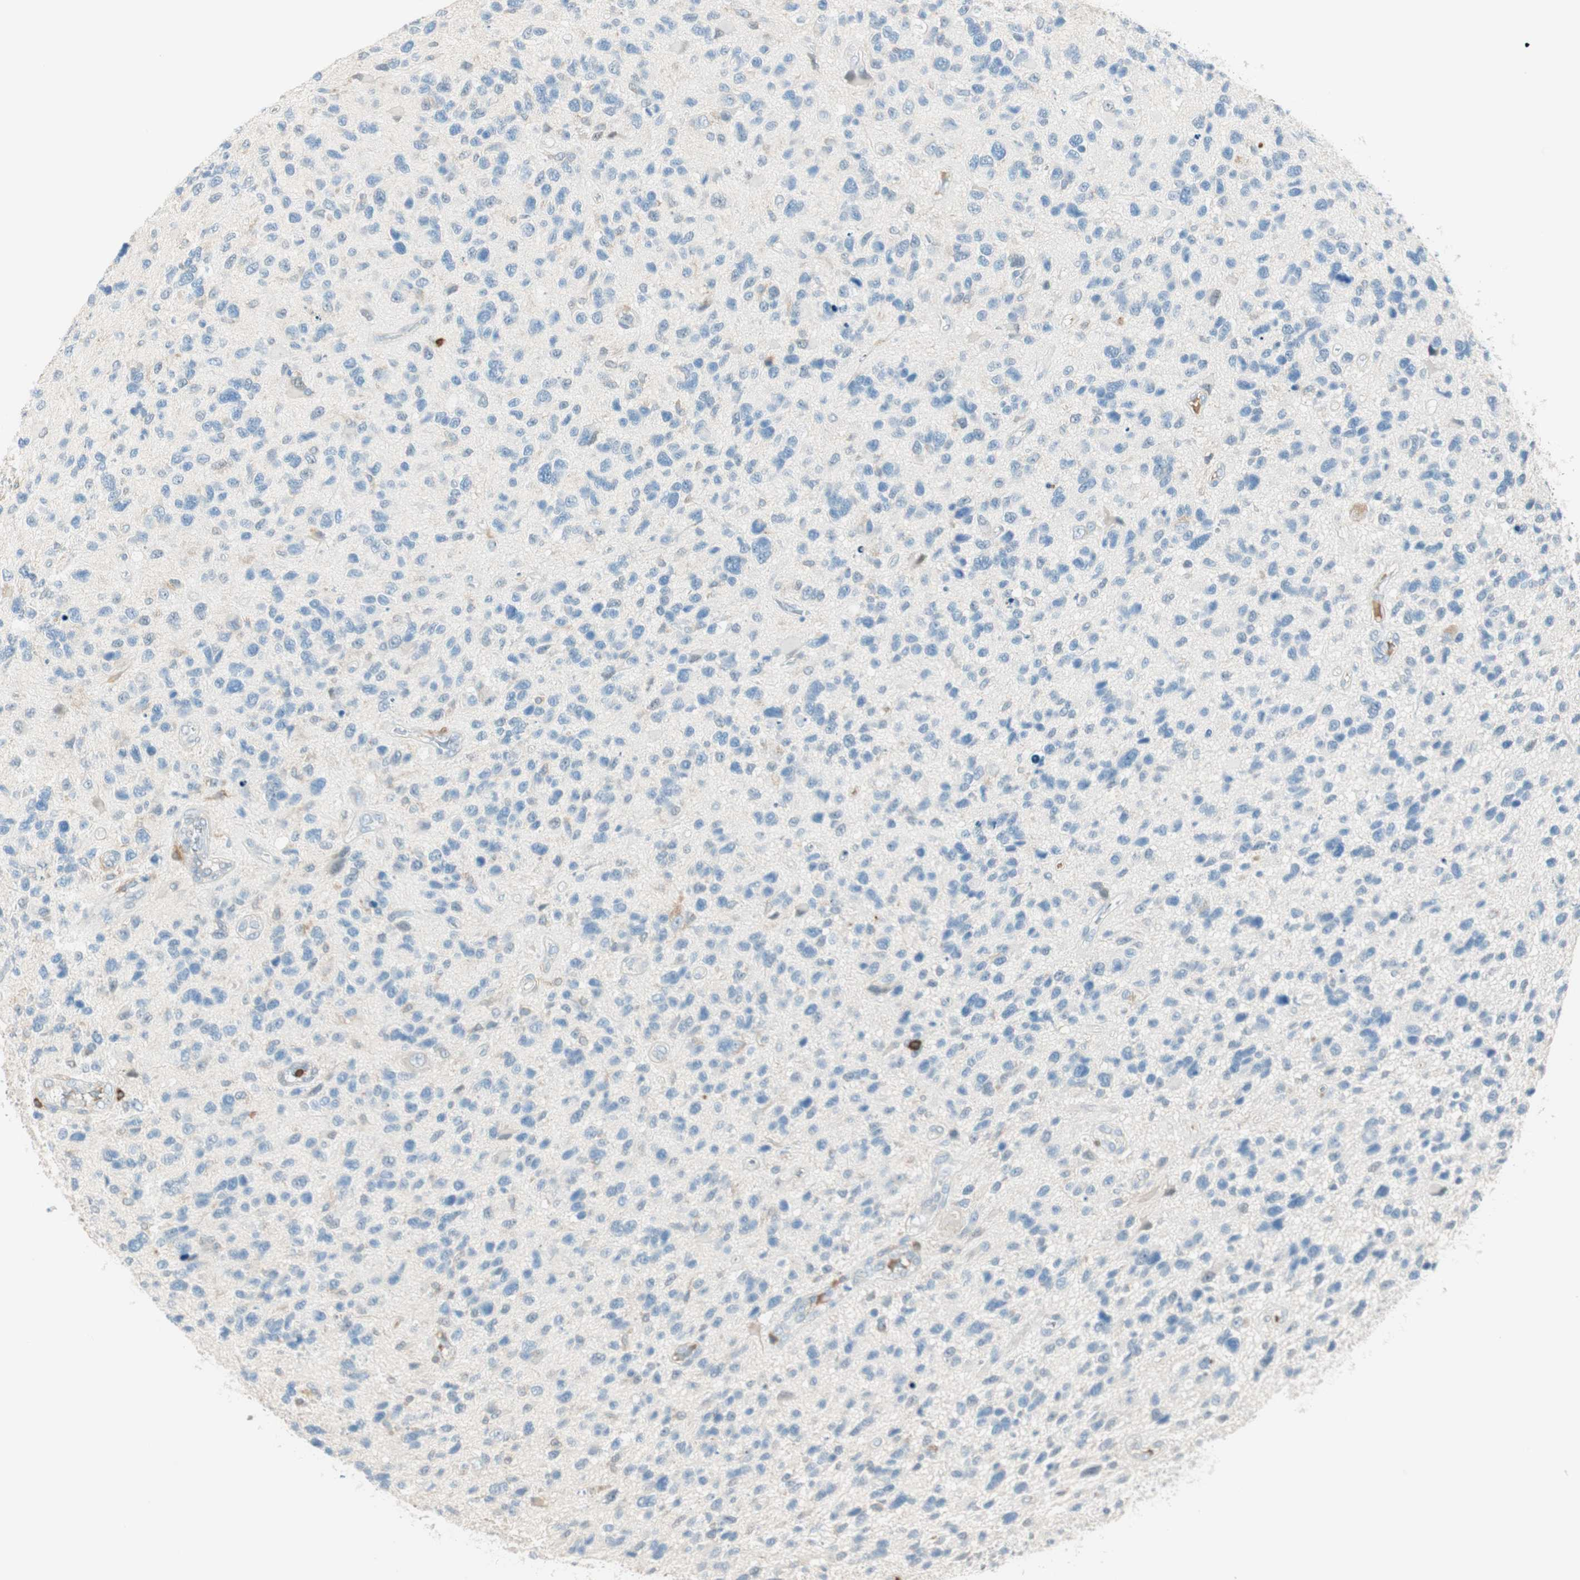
{"staining": {"intensity": "negative", "quantity": "none", "location": "none"}, "tissue": "glioma", "cell_type": "Tumor cells", "image_type": "cancer", "snomed": [{"axis": "morphology", "description": "Glioma, malignant, High grade"}, {"axis": "topography", "description": "Brain"}], "caption": "Immunohistochemistry (IHC) image of human malignant high-grade glioma stained for a protein (brown), which shows no positivity in tumor cells.", "gene": "HPGD", "patient": {"sex": "female", "age": 58}}